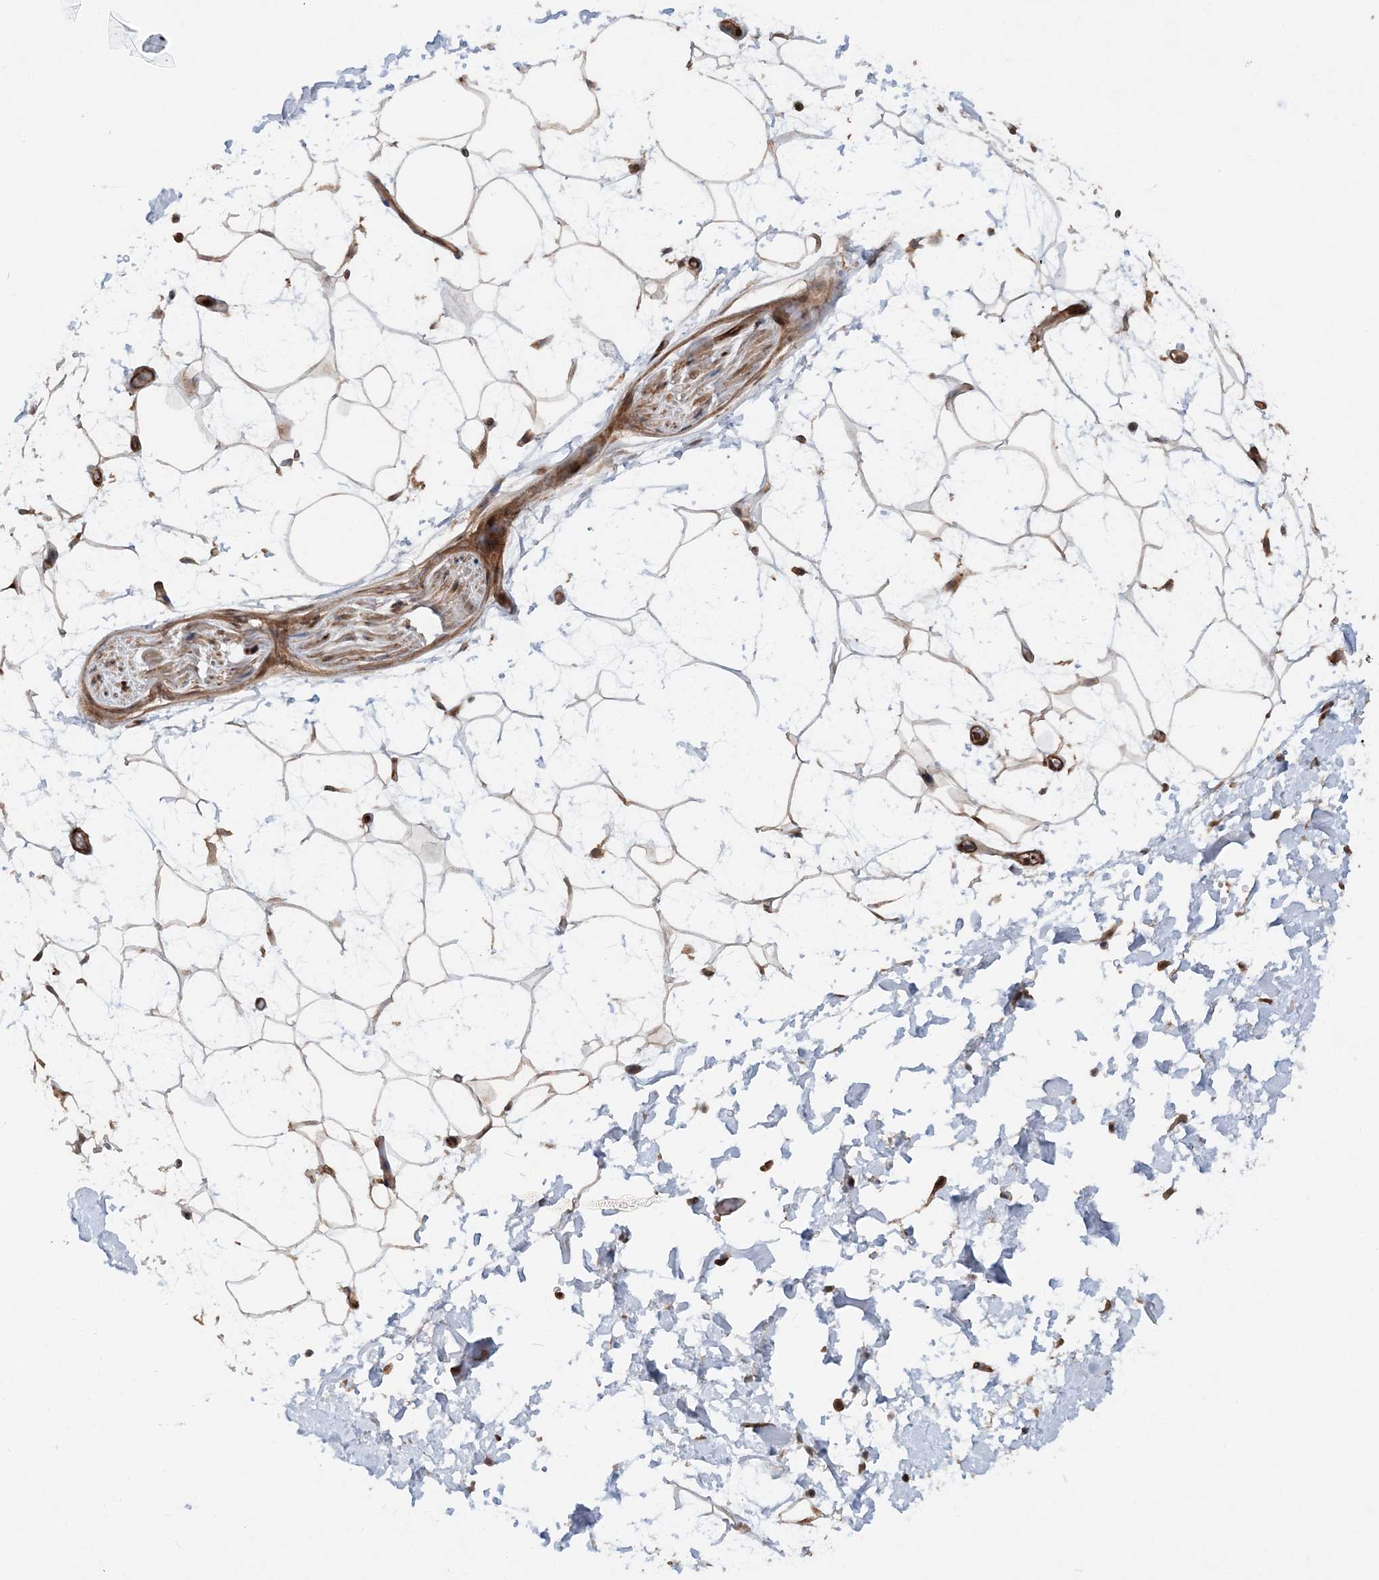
{"staining": {"intensity": "weak", "quantity": ">75%", "location": "cytoplasmic/membranous"}, "tissue": "adipose tissue", "cell_type": "Adipocytes", "image_type": "normal", "snomed": [{"axis": "morphology", "description": "Normal tissue, NOS"}, {"axis": "topography", "description": "Soft tissue"}], "caption": "Weak cytoplasmic/membranous positivity is appreciated in about >75% of adipocytes in normal adipose tissue. (IHC, brightfield microscopy, high magnification).", "gene": "GEMIN5", "patient": {"sex": "male", "age": 72}}